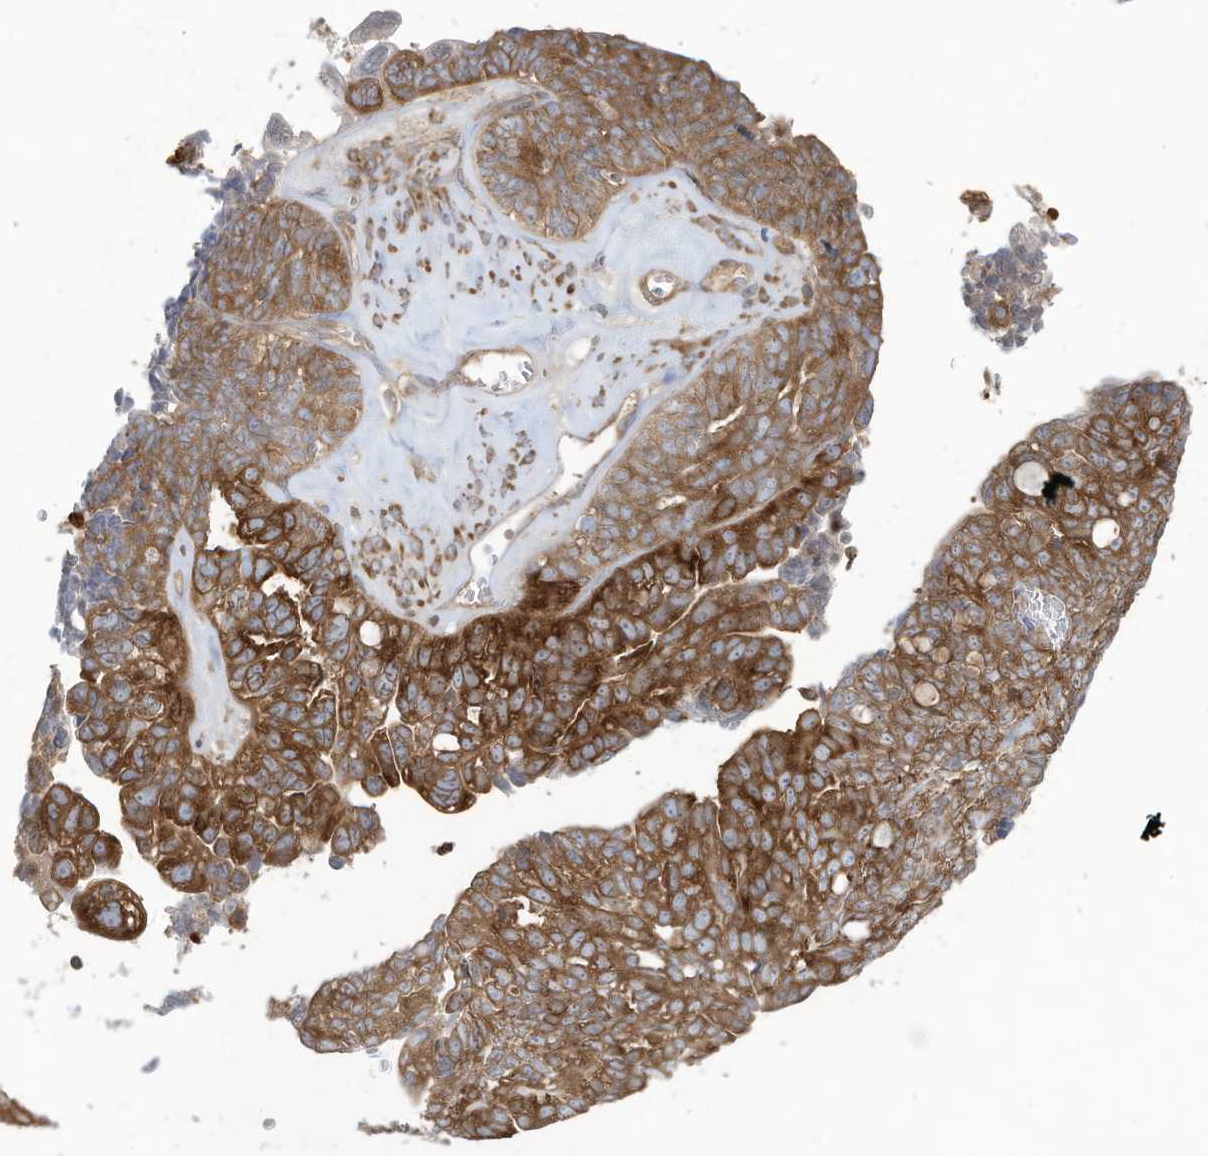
{"staining": {"intensity": "strong", "quantity": "25%-75%", "location": "cytoplasmic/membranous"}, "tissue": "ovarian cancer", "cell_type": "Tumor cells", "image_type": "cancer", "snomed": [{"axis": "morphology", "description": "Cystadenocarcinoma, serous, NOS"}, {"axis": "topography", "description": "Ovary"}], "caption": "A brown stain labels strong cytoplasmic/membranous positivity of a protein in human ovarian cancer (serous cystadenocarcinoma) tumor cells.", "gene": "OLA1", "patient": {"sex": "female", "age": 79}}